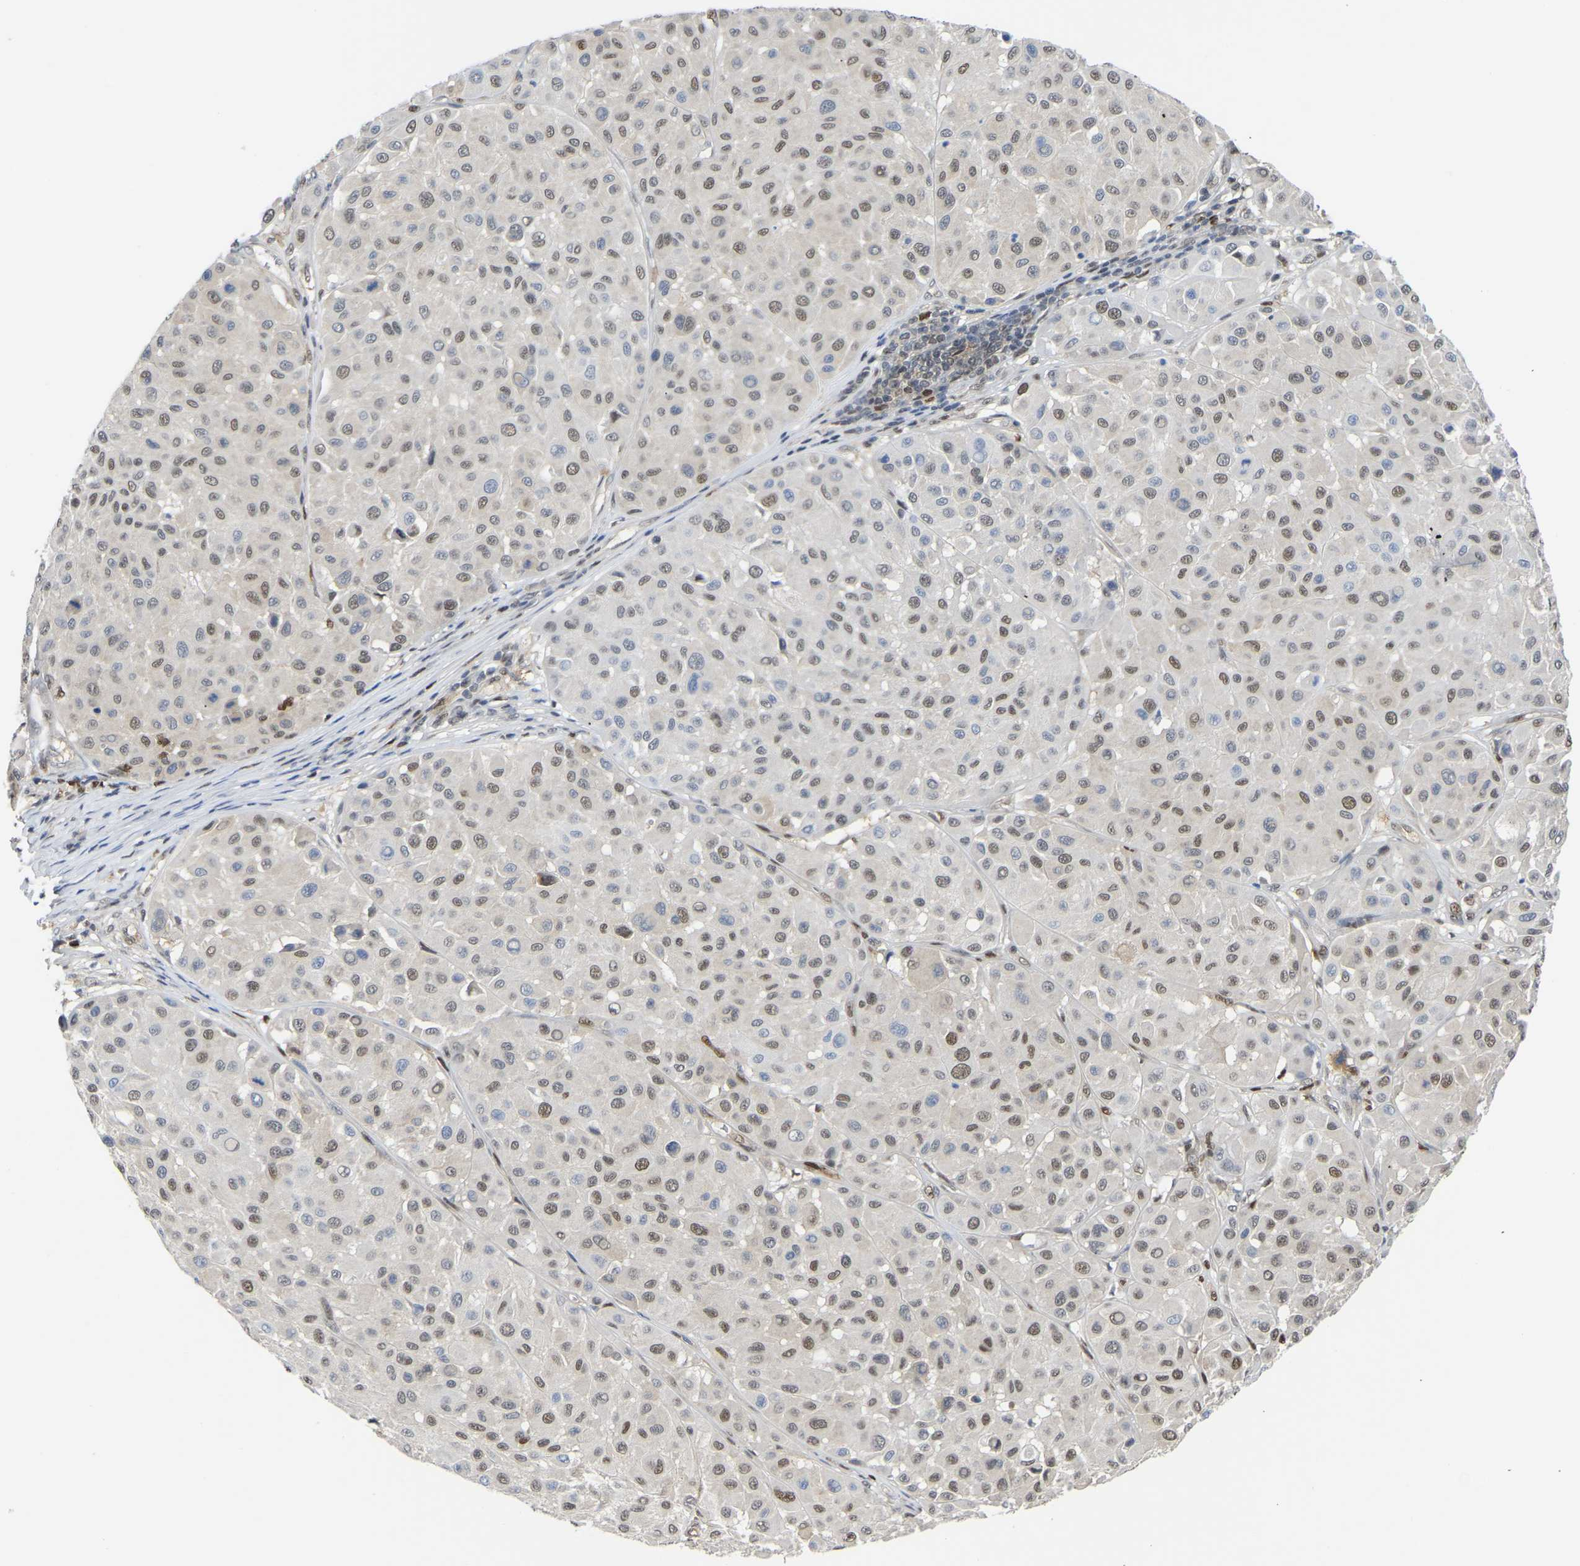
{"staining": {"intensity": "weak", "quantity": "25%-75%", "location": "nuclear"}, "tissue": "melanoma", "cell_type": "Tumor cells", "image_type": "cancer", "snomed": [{"axis": "morphology", "description": "Malignant melanoma, Metastatic site"}, {"axis": "topography", "description": "Soft tissue"}], "caption": "Melanoma tissue displays weak nuclear expression in about 25%-75% of tumor cells, visualized by immunohistochemistry.", "gene": "KLRG2", "patient": {"sex": "male", "age": 41}}